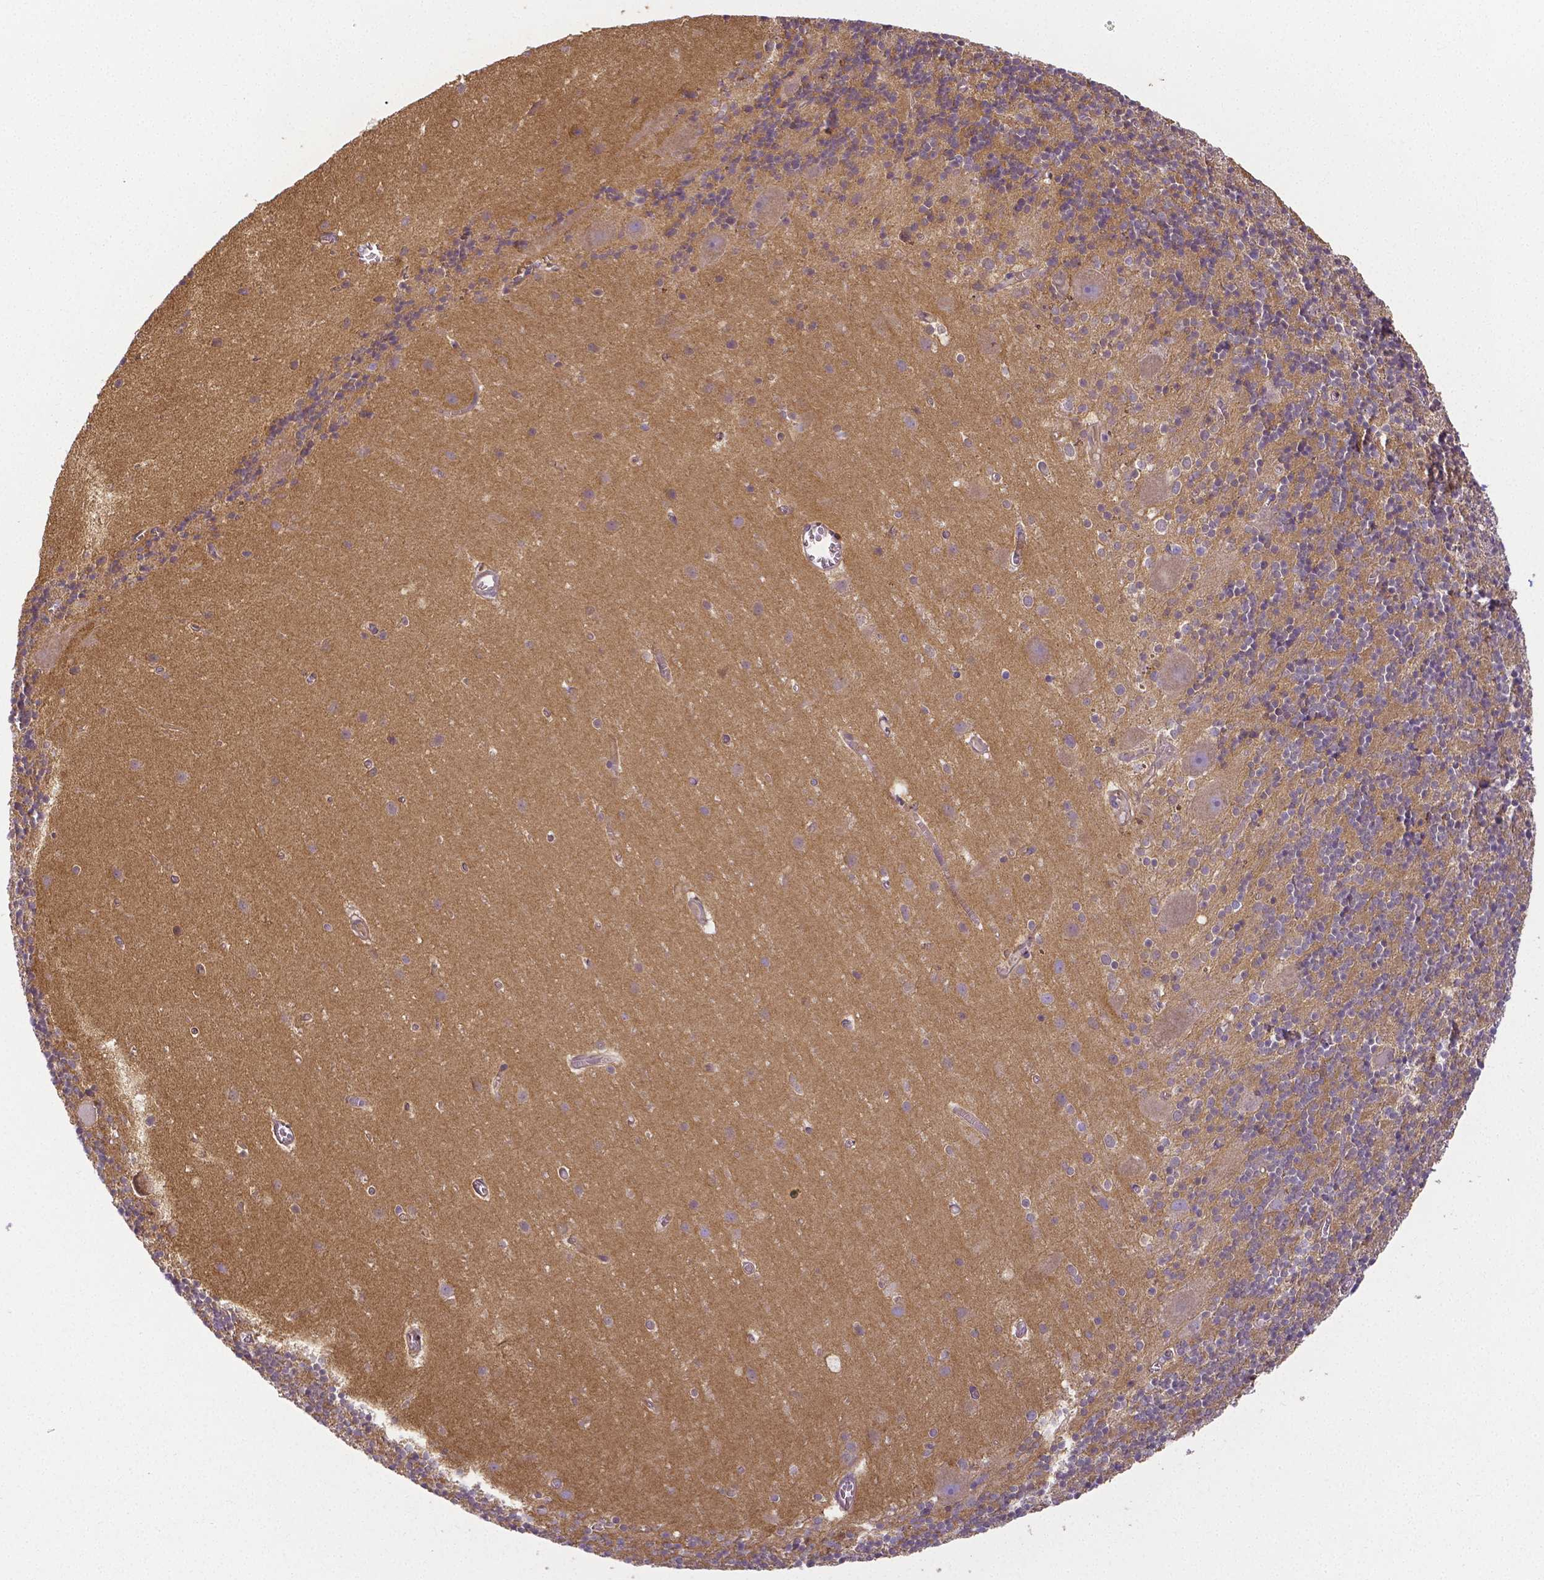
{"staining": {"intensity": "moderate", "quantity": "25%-75%", "location": "cytoplasmic/membranous"}, "tissue": "cerebellum", "cell_type": "Cells in granular layer", "image_type": "normal", "snomed": [{"axis": "morphology", "description": "Normal tissue, NOS"}, {"axis": "topography", "description": "Cerebellum"}], "caption": "A brown stain labels moderate cytoplasmic/membranous expression of a protein in cells in granular layer of benign cerebellum. (DAB IHC with brightfield microscopy, high magnification).", "gene": "CRMP1", "patient": {"sex": "male", "age": 70}}